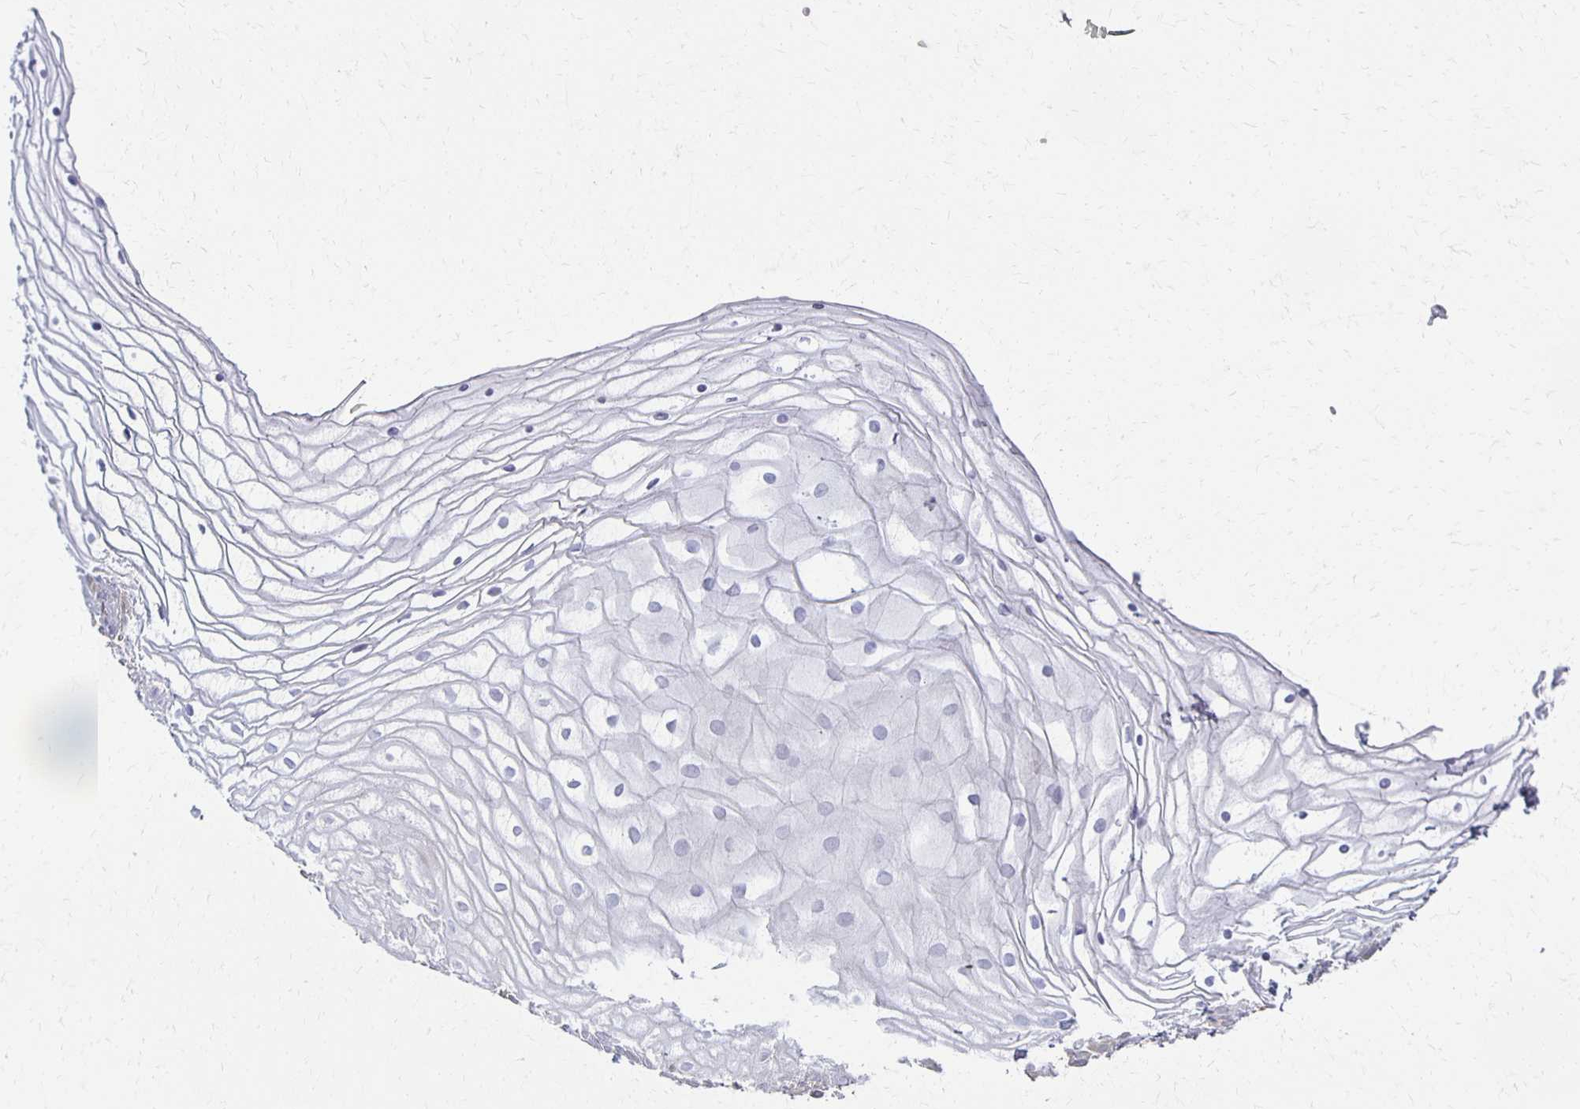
{"staining": {"intensity": "negative", "quantity": "none", "location": "none"}, "tissue": "vagina", "cell_type": "Squamous epithelial cells", "image_type": "normal", "snomed": [{"axis": "morphology", "description": "Normal tissue, NOS"}, {"axis": "topography", "description": "Vagina"}], "caption": "This micrograph is of benign vagina stained with immunohistochemistry to label a protein in brown with the nuclei are counter-stained blue. There is no expression in squamous epithelial cells. (Stains: DAB IHC with hematoxylin counter stain, Microscopy: brightfield microscopy at high magnification).", "gene": "GPX4", "patient": {"sex": "female", "age": 56}}